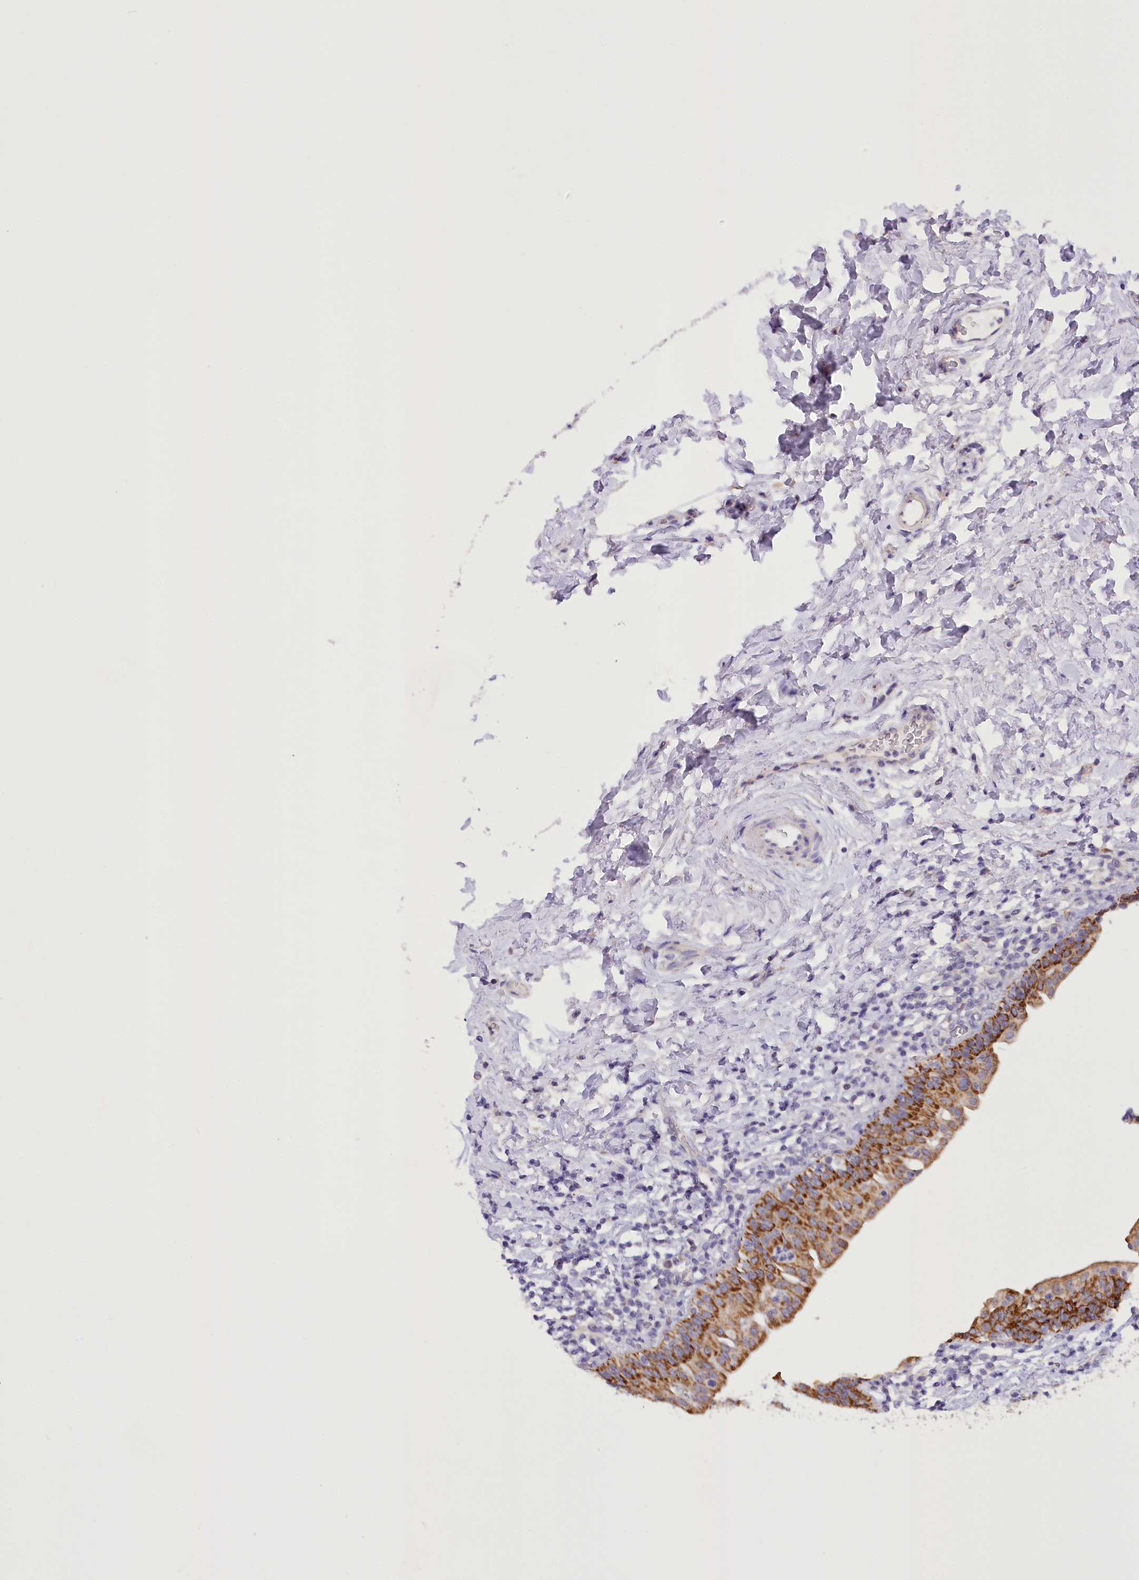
{"staining": {"intensity": "moderate", "quantity": ">75%", "location": "cytoplasmic/membranous"}, "tissue": "urinary bladder", "cell_type": "Urothelial cells", "image_type": "normal", "snomed": [{"axis": "morphology", "description": "Normal tissue, NOS"}, {"axis": "topography", "description": "Urinary bladder"}], "caption": "The photomicrograph displays a brown stain indicating the presence of a protein in the cytoplasmic/membranous of urothelial cells in urinary bladder. Using DAB (3,3'-diaminobenzidine) (brown) and hematoxylin (blue) stains, captured at high magnification using brightfield microscopy.", "gene": "DCUN1D1", "patient": {"sex": "male", "age": 83}}